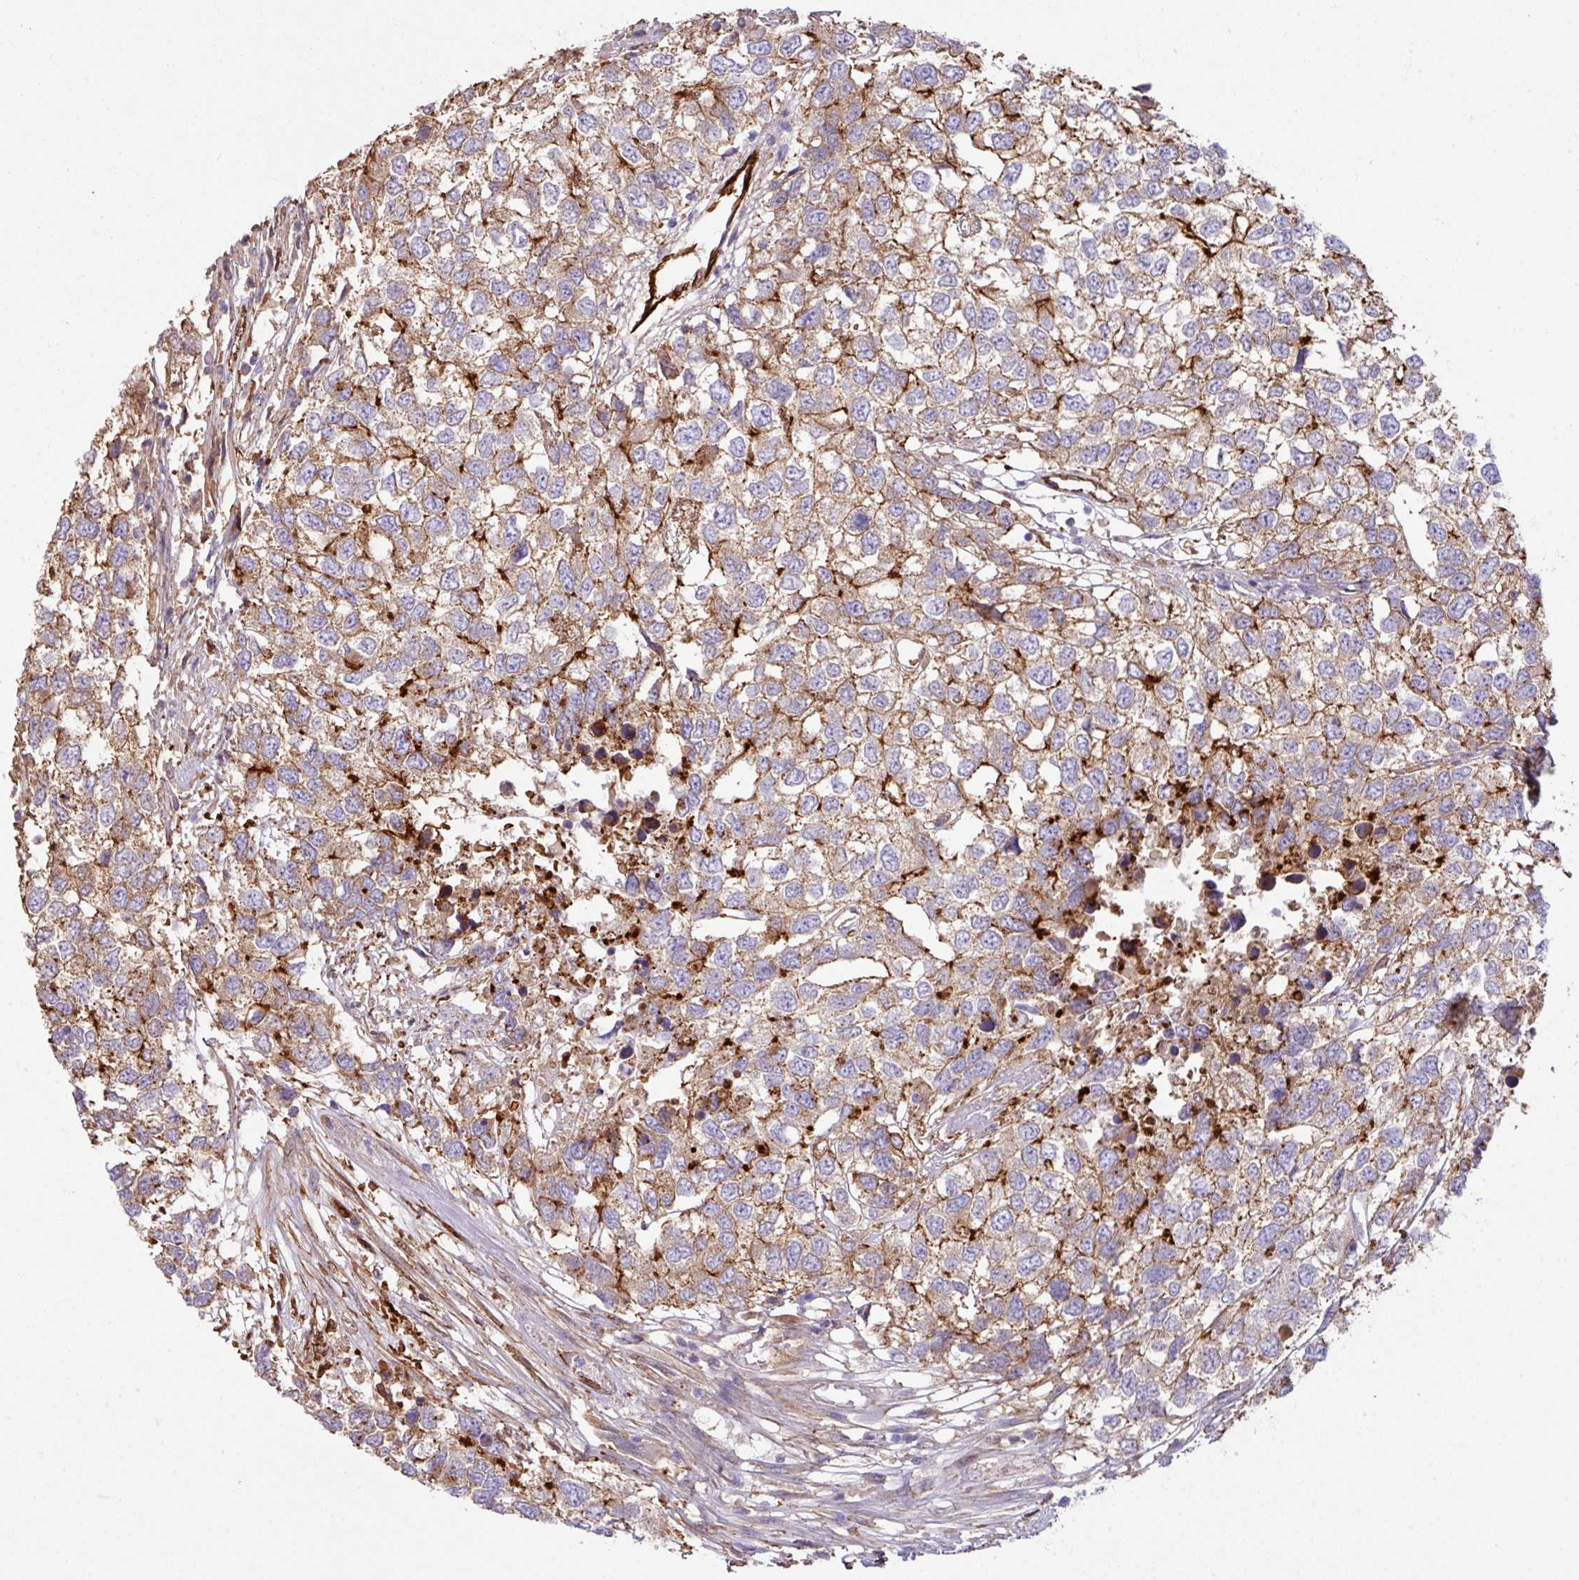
{"staining": {"intensity": "moderate", "quantity": ">75%", "location": "cytoplasmic/membranous"}, "tissue": "testis cancer", "cell_type": "Tumor cells", "image_type": "cancer", "snomed": [{"axis": "morphology", "description": "Carcinoma, Embryonal, NOS"}, {"axis": "topography", "description": "Testis"}], "caption": "Moderate cytoplasmic/membranous expression is appreciated in about >75% of tumor cells in testis cancer. (Brightfield microscopy of DAB IHC at high magnification).", "gene": "LRRC53", "patient": {"sex": "male", "age": 83}}